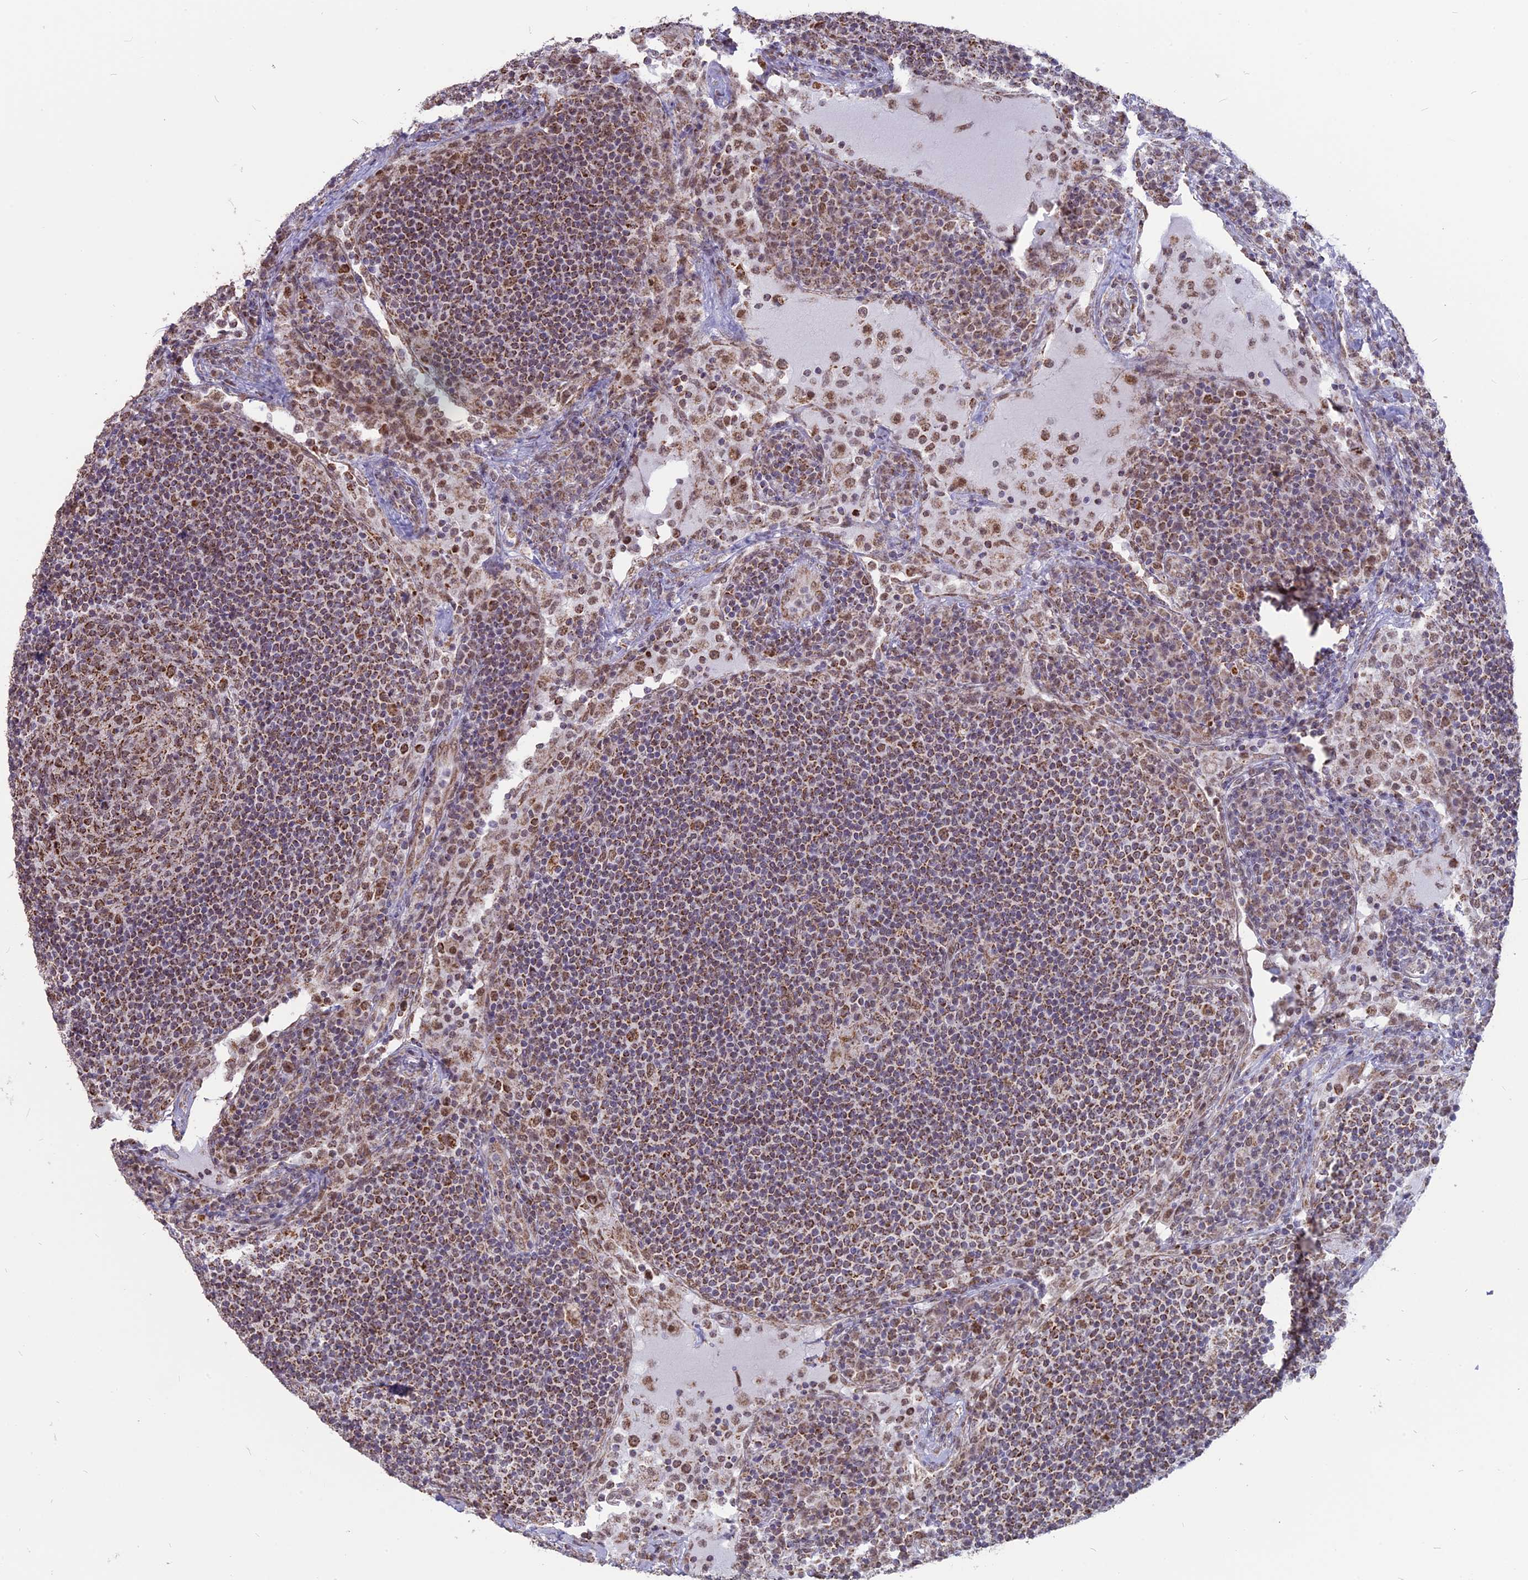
{"staining": {"intensity": "moderate", "quantity": "25%-75%", "location": "cytoplasmic/membranous,nuclear"}, "tissue": "lymph node", "cell_type": "Germinal center cells", "image_type": "normal", "snomed": [{"axis": "morphology", "description": "Normal tissue, NOS"}, {"axis": "topography", "description": "Lymph node"}], "caption": "DAB (3,3'-diaminobenzidine) immunohistochemical staining of normal human lymph node displays moderate cytoplasmic/membranous,nuclear protein staining in approximately 25%-75% of germinal center cells.", "gene": "ARHGAP40", "patient": {"sex": "female", "age": 53}}